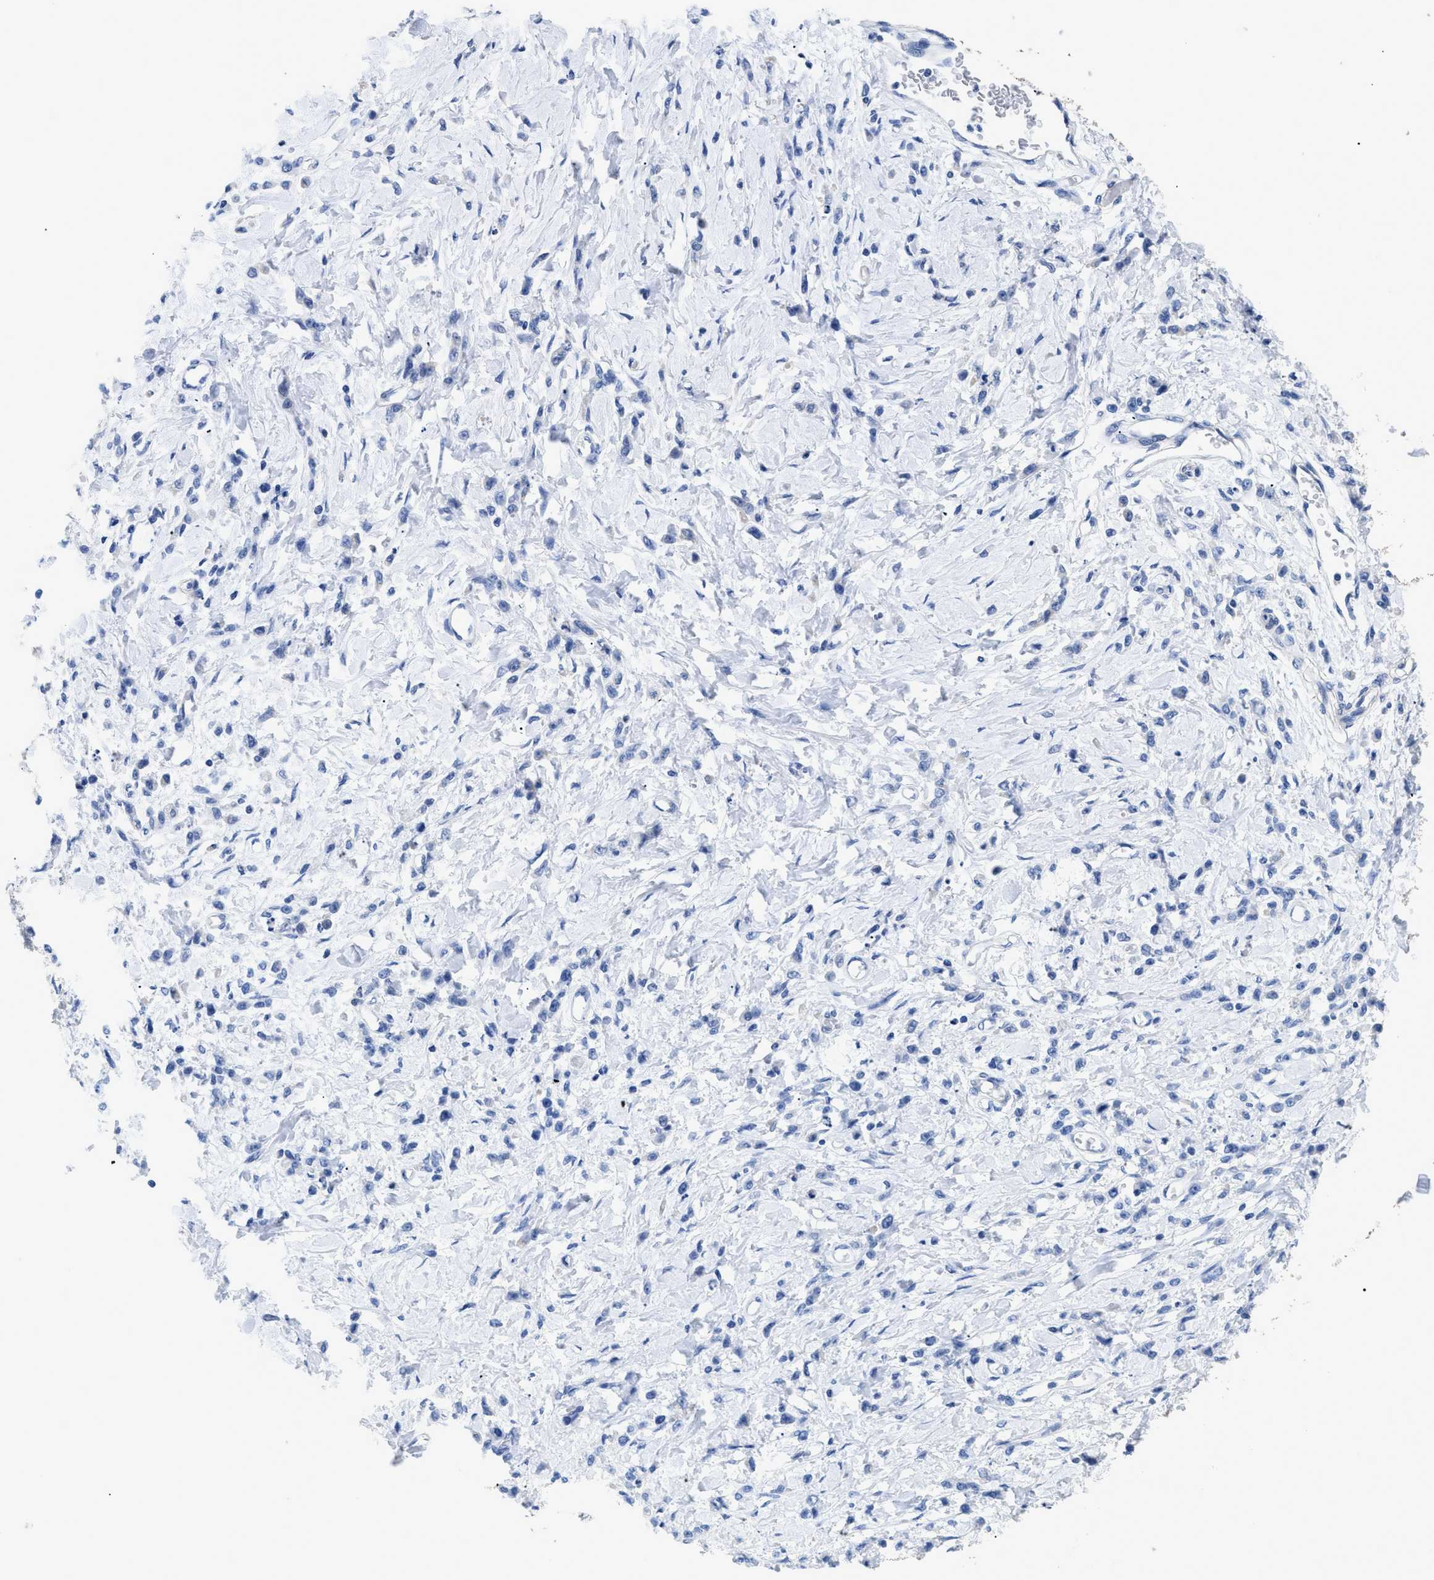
{"staining": {"intensity": "negative", "quantity": "none", "location": "none"}, "tissue": "stomach cancer", "cell_type": "Tumor cells", "image_type": "cancer", "snomed": [{"axis": "morphology", "description": "Normal tissue, NOS"}, {"axis": "morphology", "description": "Adenocarcinoma, NOS"}, {"axis": "topography", "description": "Stomach"}], "caption": "This is an immunohistochemistry (IHC) histopathology image of human stomach cancer (adenocarcinoma). There is no staining in tumor cells.", "gene": "DLC1", "patient": {"sex": "male", "age": 82}}